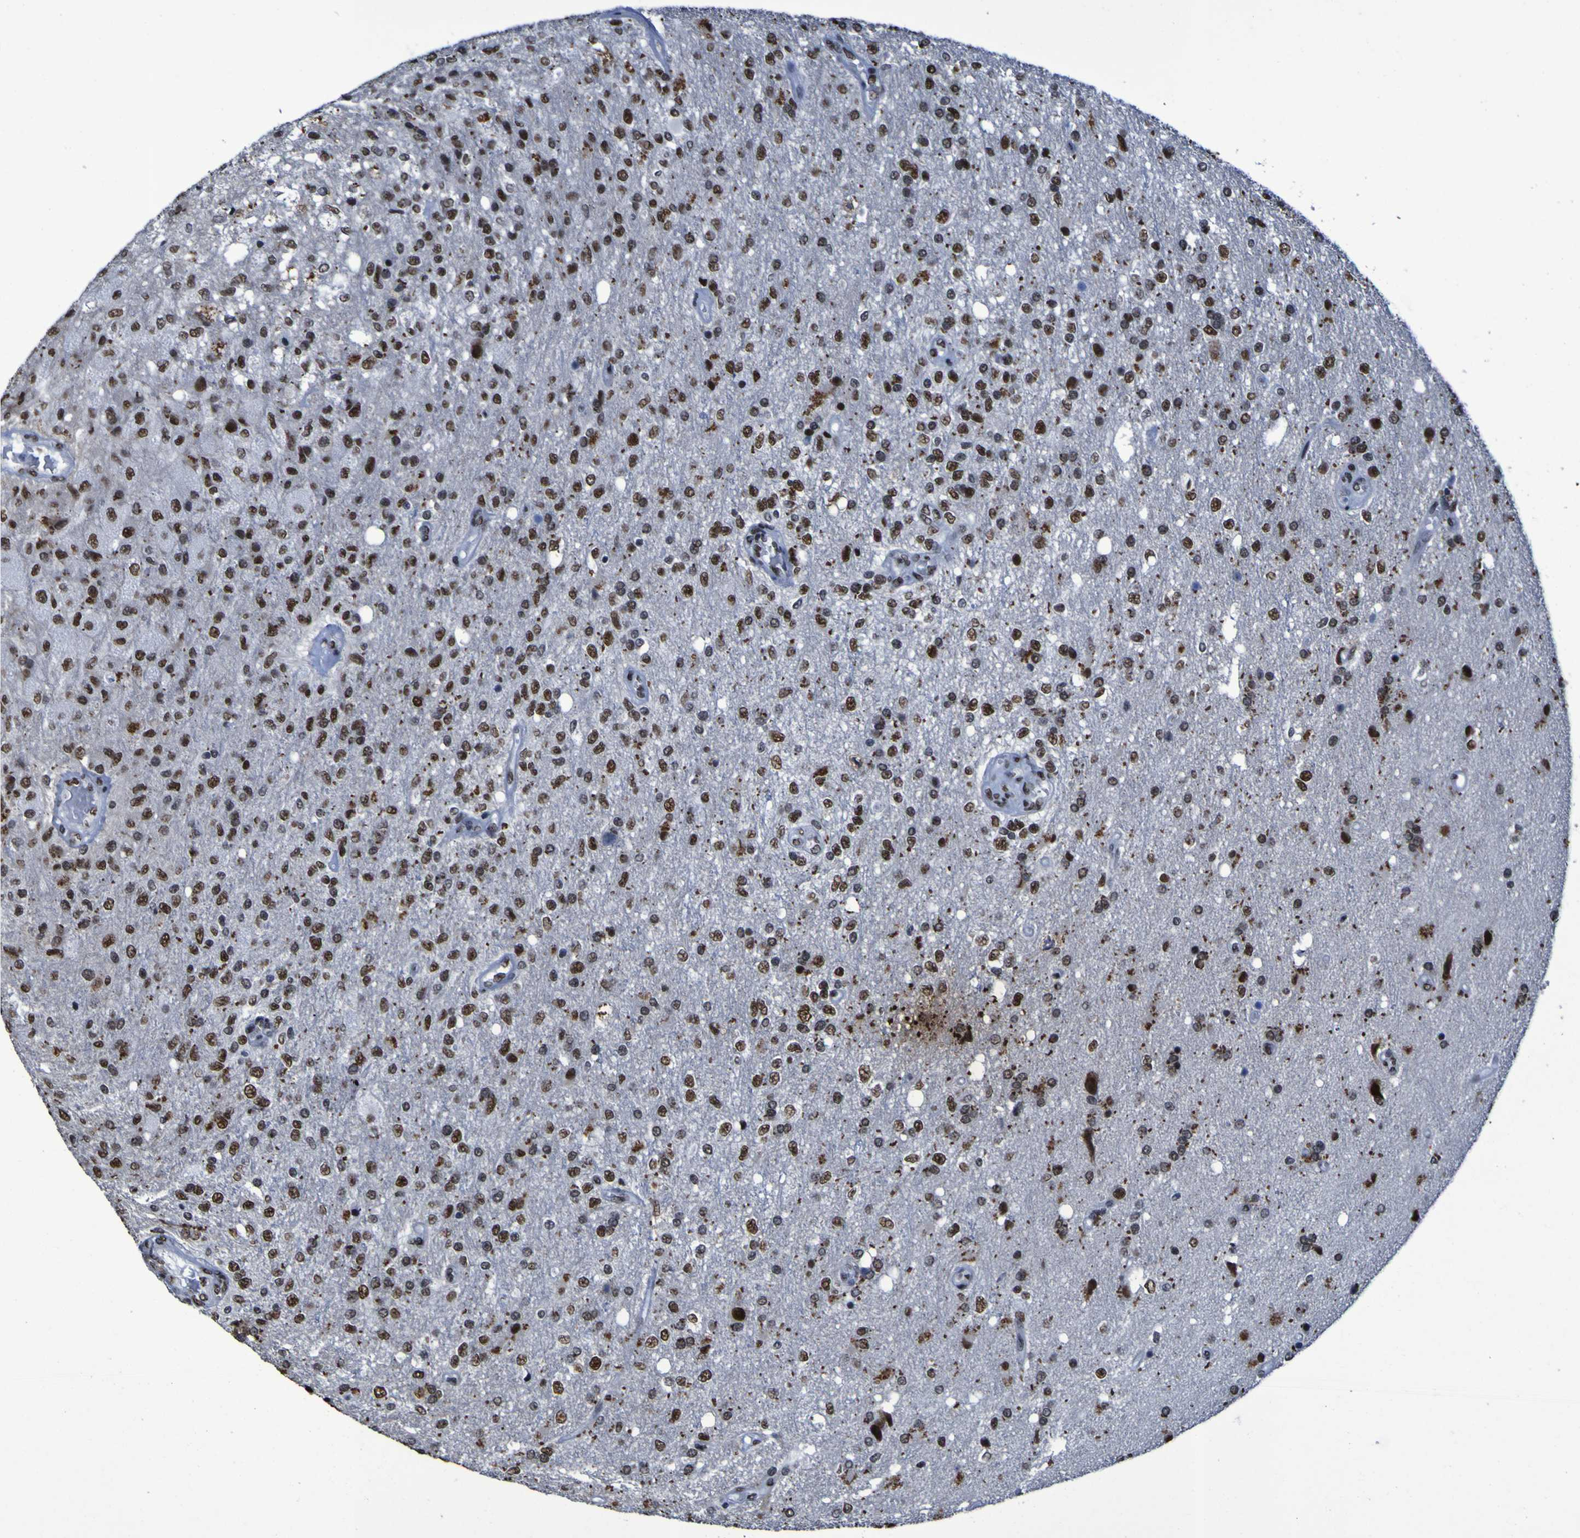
{"staining": {"intensity": "strong", "quantity": ">75%", "location": "nuclear"}, "tissue": "glioma", "cell_type": "Tumor cells", "image_type": "cancer", "snomed": [{"axis": "morphology", "description": "Normal tissue, NOS"}, {"axis": "morphology", "description": "Glioma, malignant, High grade"}, {"axis": "topography", "description": "Cerebral cortex"}], "caption": "A high amount of strong nuclear positivity is appreciated in about >75% of tumor cells in glioma tissue.", "gene": "HNRNPR", "patient": {"sex": "male", "age": 77}}